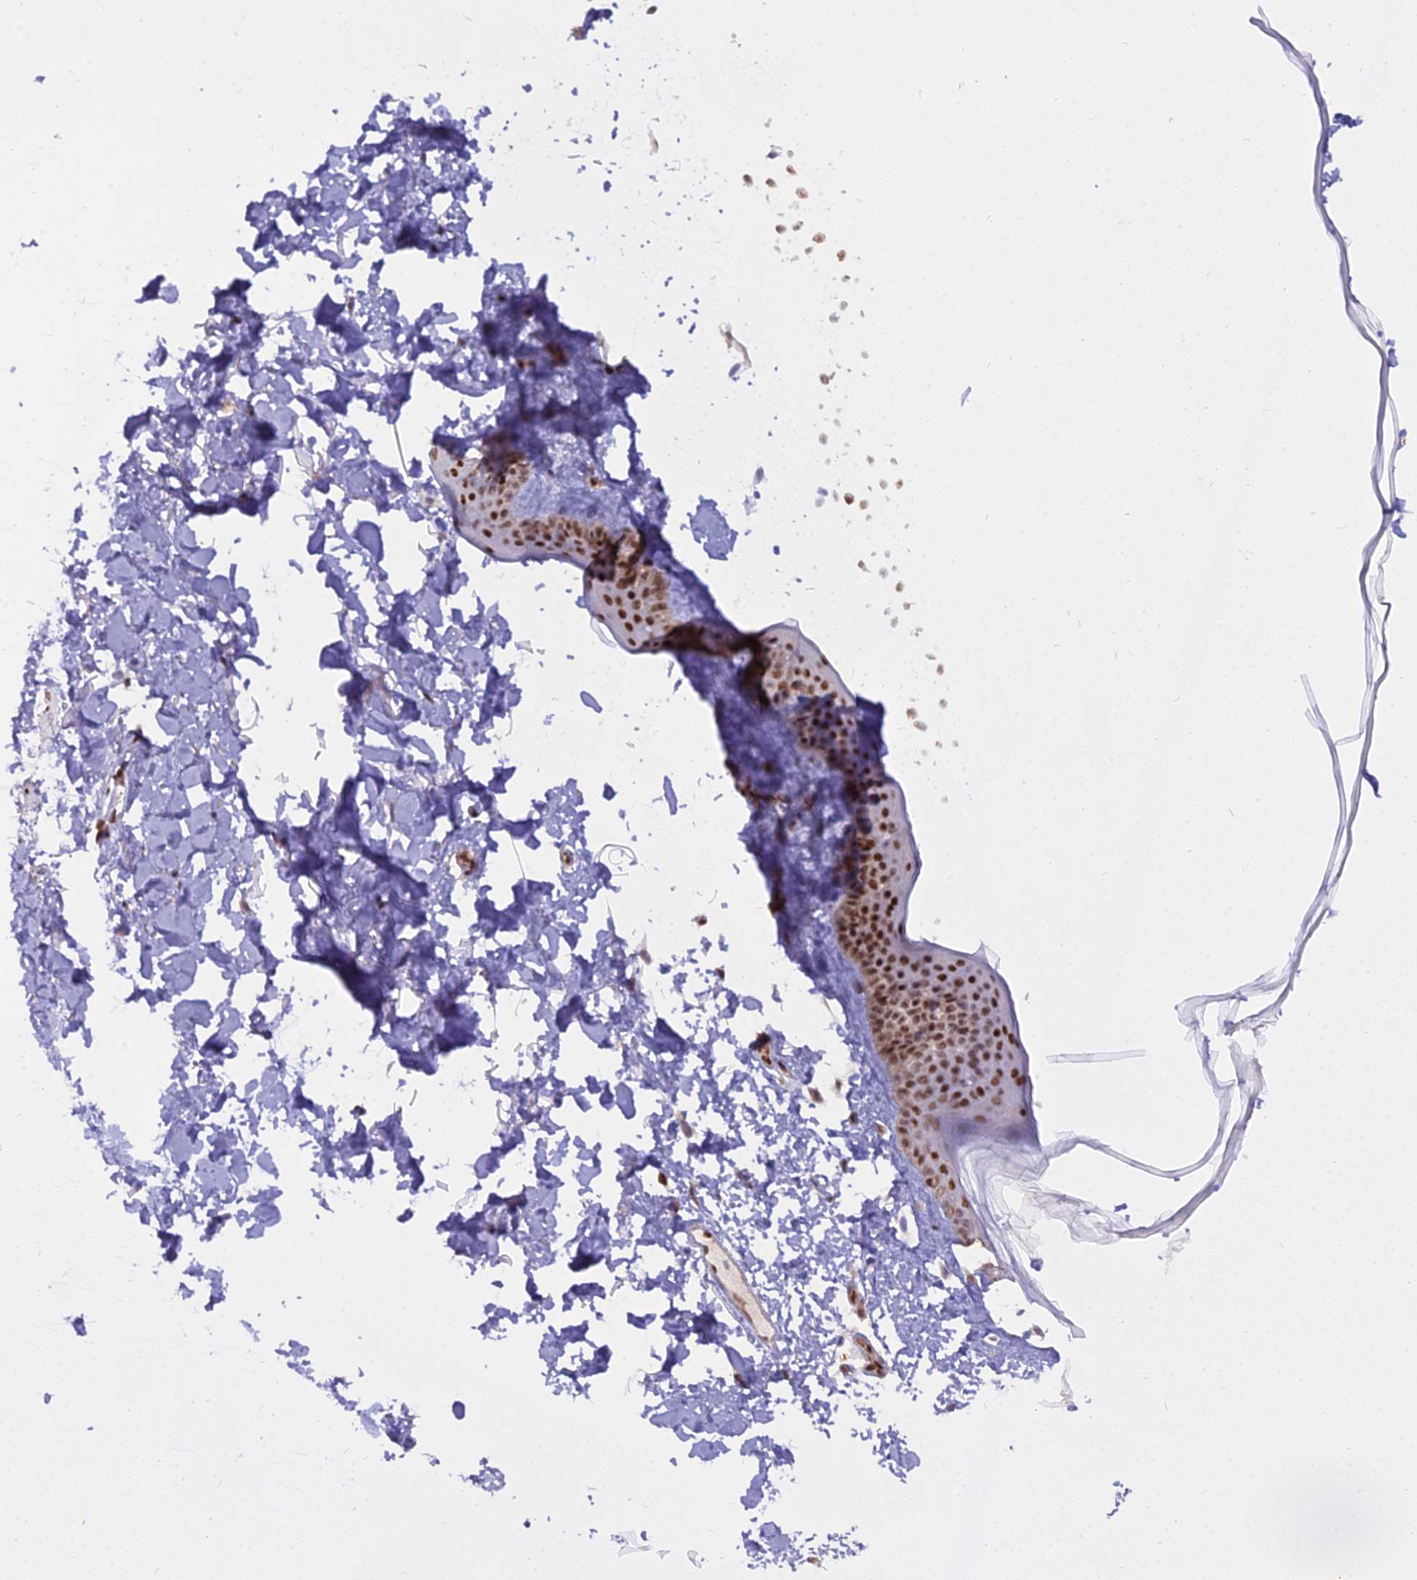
{"staining": {"intensity": "moderate", "quantity": ">75%", "location": "nuclear"}, "tissue": "skin", "cell_type": "Fibroblasts", "image_type": "normal", "snomed": [{"axis": "morphology", "description": "Normal tissue, NOS"}, {"axis": "topography", "description": "Skin"}], "caption": "A photomicrograph showing moderate nuclear positivity in about >75% of fibroblasts in unremarkable skin, as visualized by brown immunohistochemical staining.", "gene": "NPEPL1", "patient": {"sex": "female", "age": 58}}